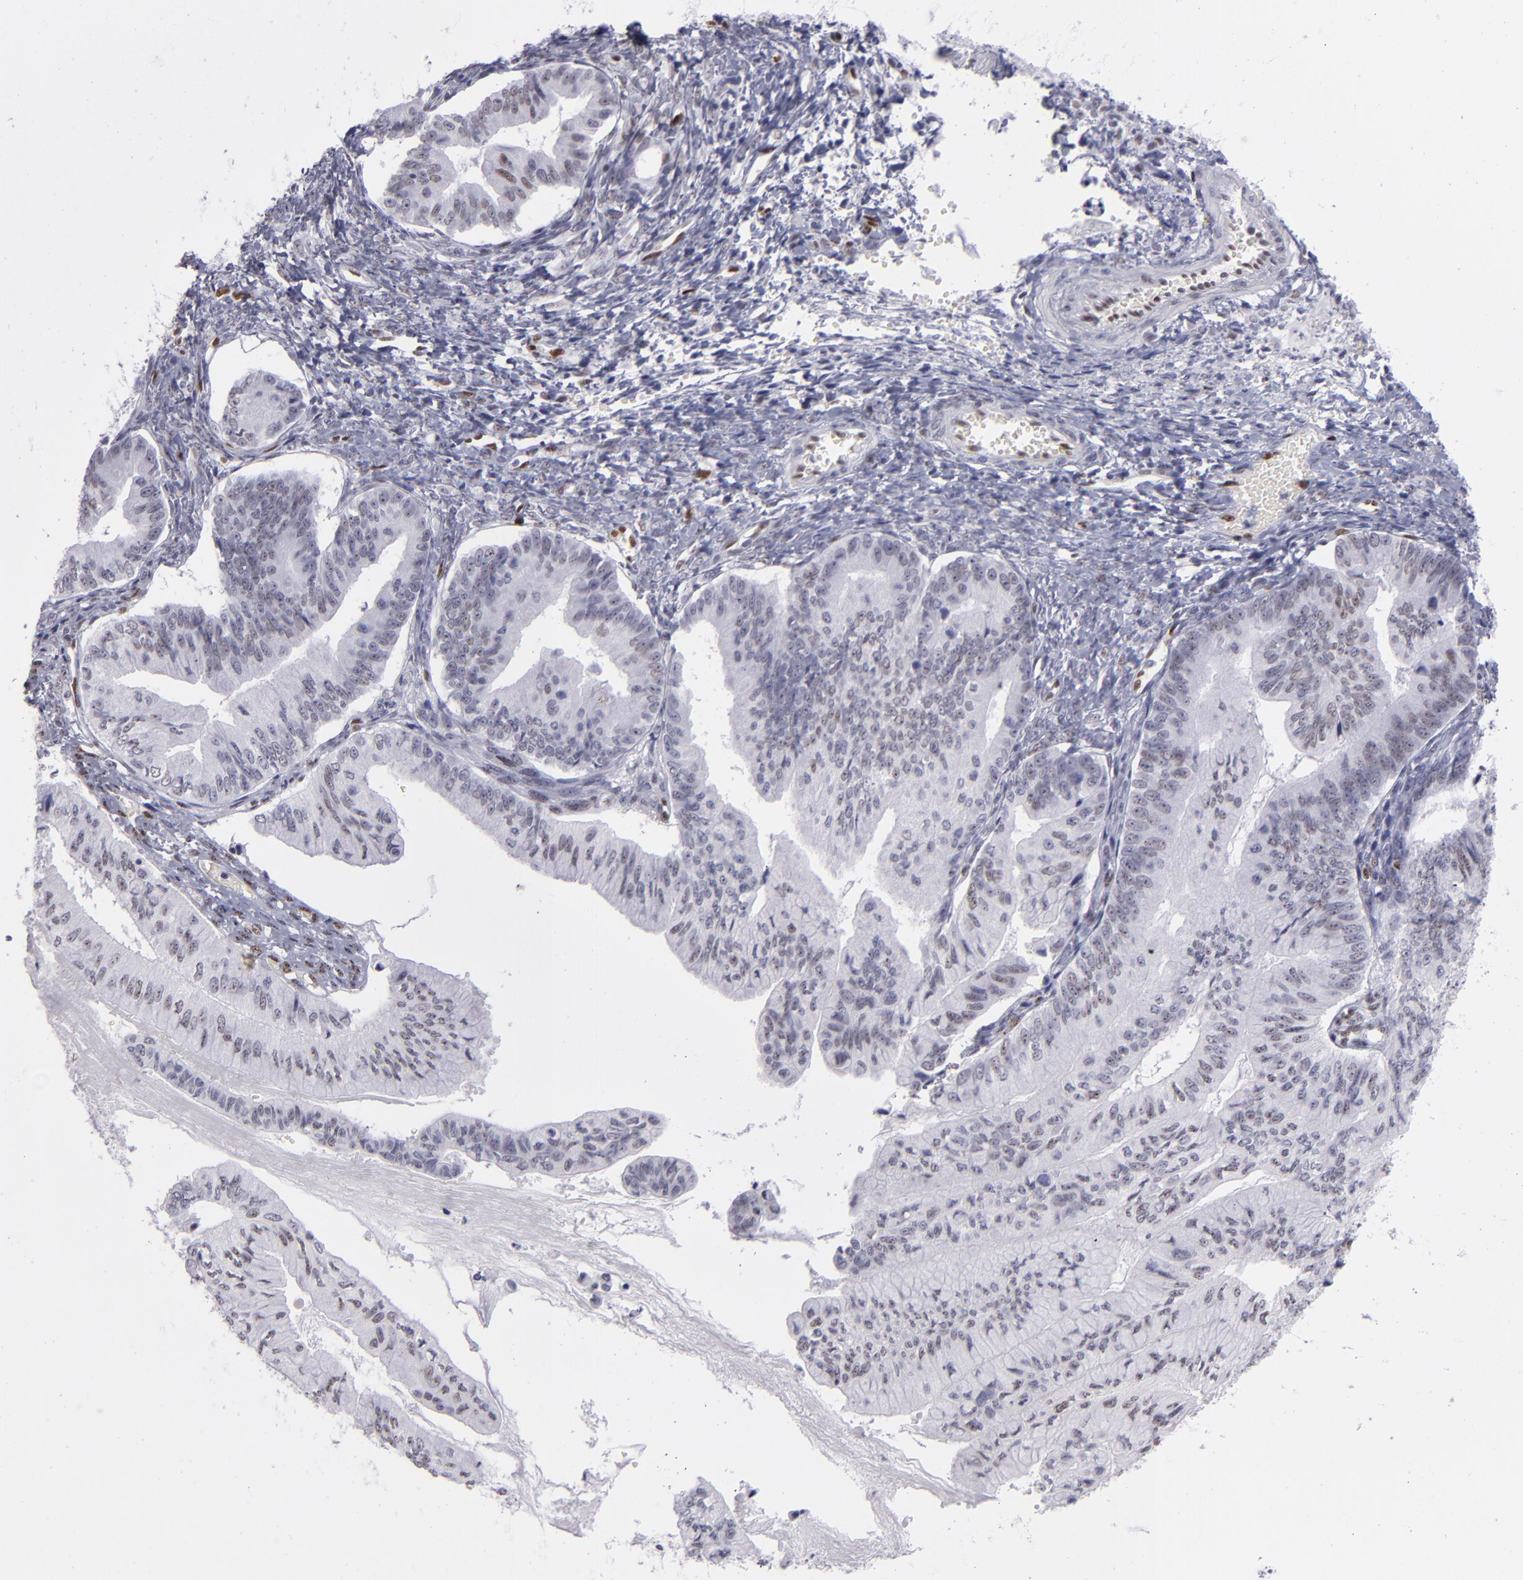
{"staining": {"intensity": "moderate", "quantity": "25%-75%", "location": "nuclear"}, "tissue": "ovarian cancer", "cell_type": "Tumor cells", "image_type": "cancer", "snomed": [{"axis": "morphology", "description": "Cystadenocarcinoma, mucinous, NOS"}, {"axis": "topography", "description": "Ovary"}], "caption": "The immunohistochemical stain shows moderate nuclear expression in tumor cells of ovarian cancer (mucinous cystadenocarcinoma) tissue. (DAB = brown stain, brightfield microscopy at high magnification).", "gene": "TOP3A", "patient": {"sex": "female", "age": 36}}